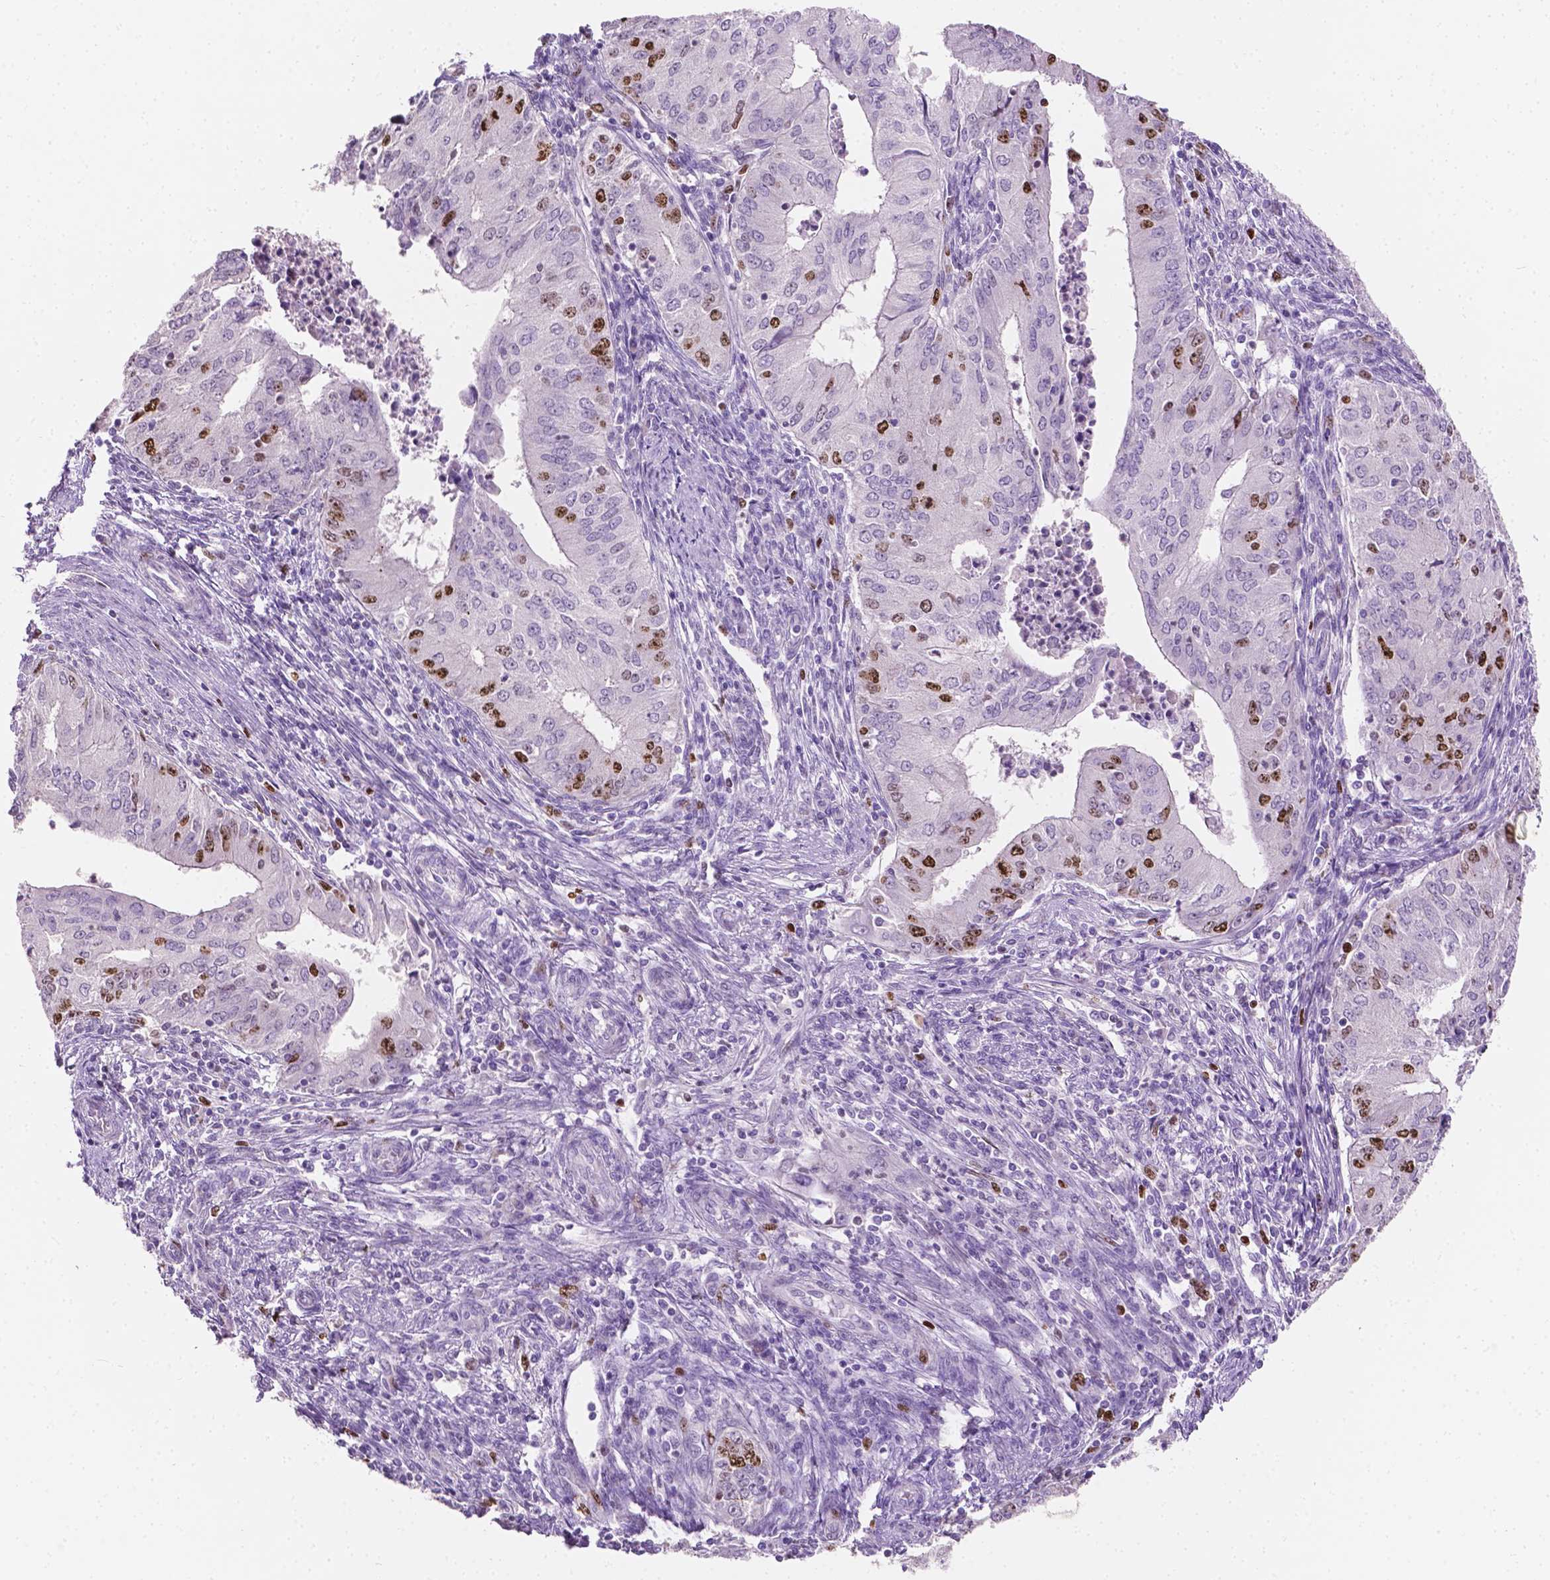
{"staining": {"intensity": "moderate", "quantity": "<25%", "location": "nuclear"}, "tissue": "endometrial cancer", "cell_type": "Tumor cells", "image_type": "cancer", "snomed": [{"axis": "morphology", "description": "Adenocarcinoma, NOS"}, {"axis": "topography", "description": "Endometrium"}], "caption": "A brown stain highlights moderate nuclear positivity of a protein in human endometrial cancer (adenocarcinoma) tumor cells. The staining was performed using DAB (3,3'-diaminobenzidine) to visualize the protein expression in brown, while the nuclei were stained in blue with hematoxylin (Magnification: 20x).", "gene": "SIAH2", "patient": {"sex": "female", "age": 50}}